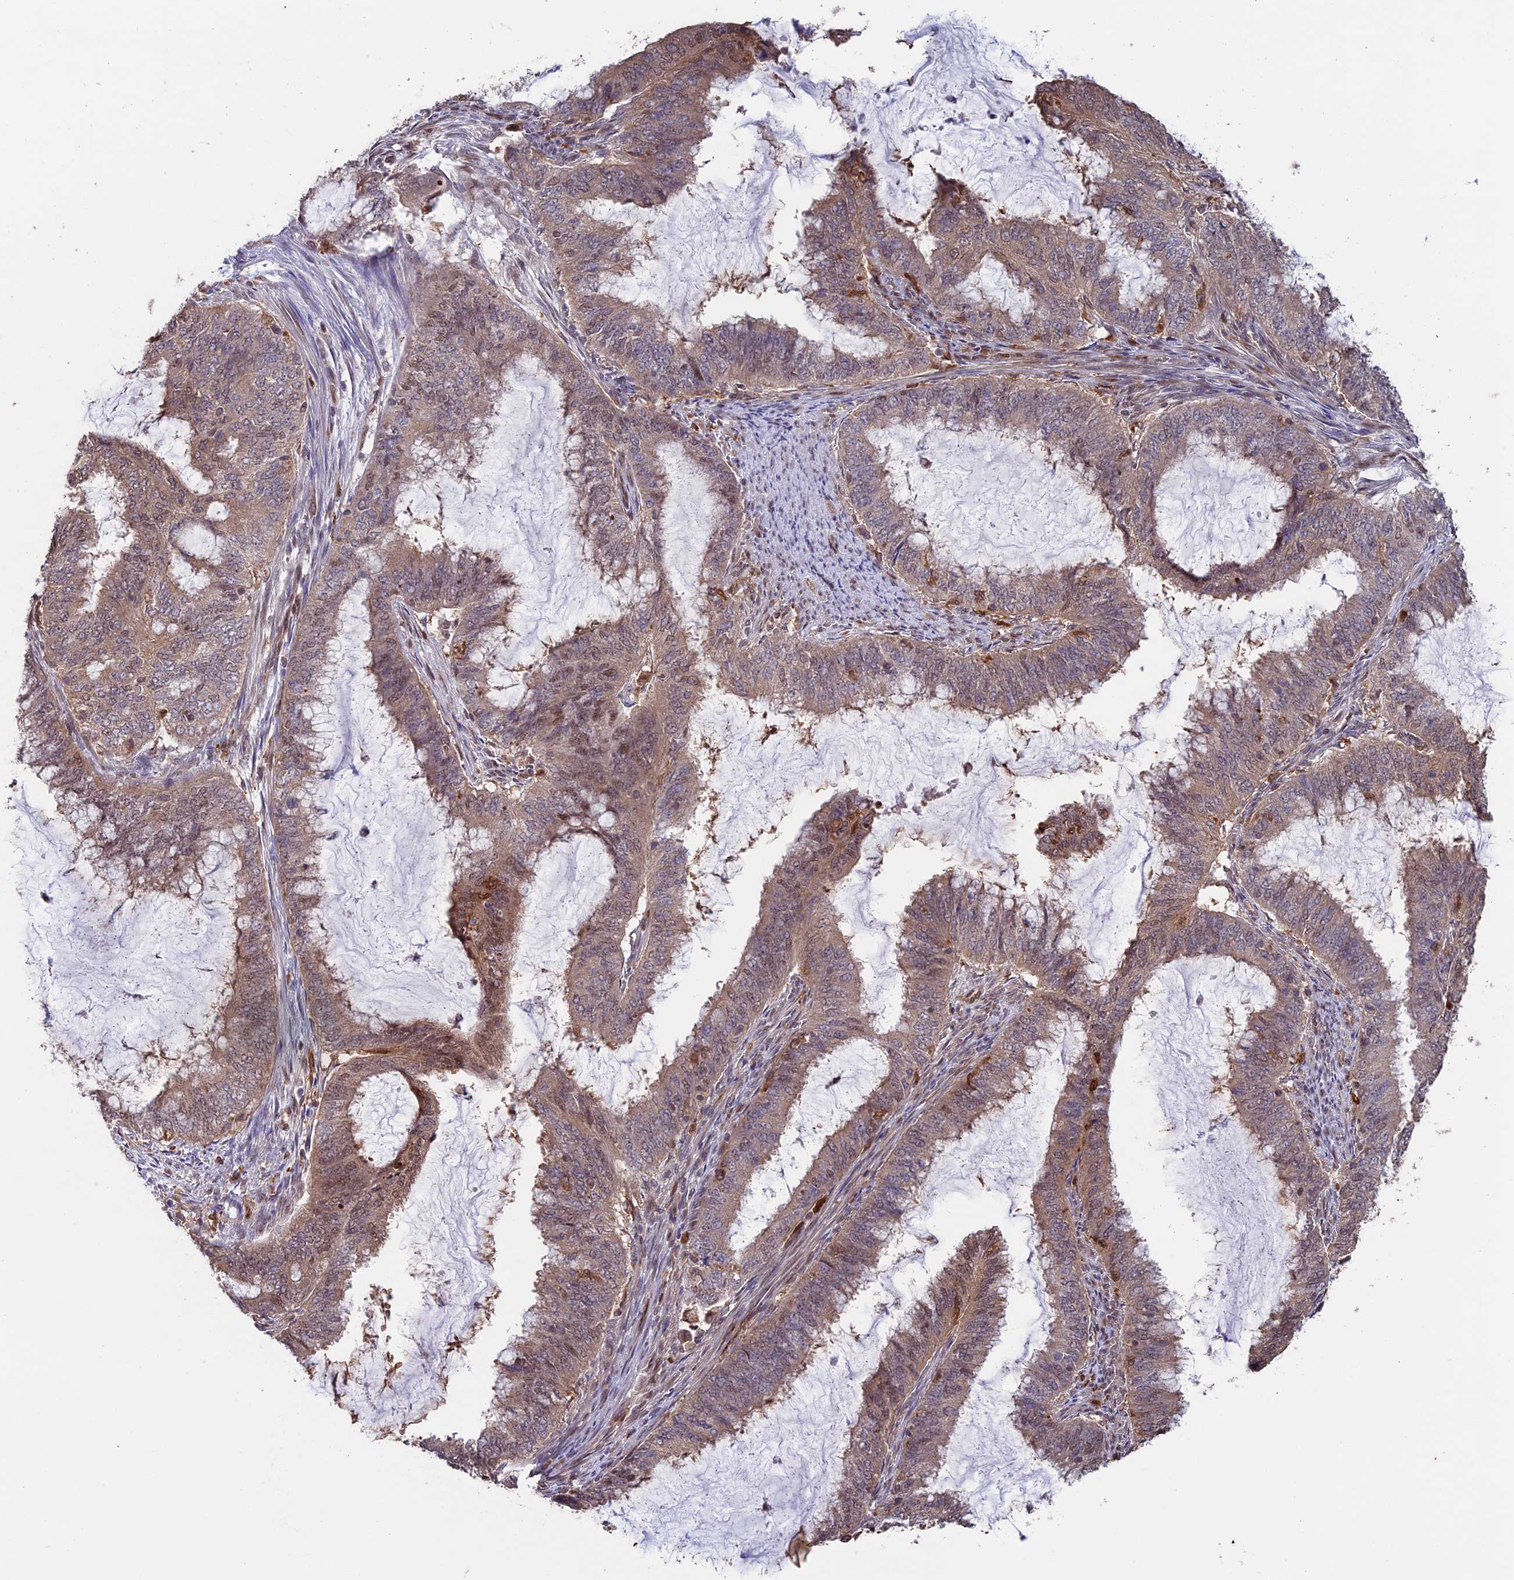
{"staining": {"intensity": "weak", "quantity": "<25%", "location": "cytoplasmic/membranous,nuclear"}, "tissue": "endometrial cancer", "cell_type": "Tumor cells", "image_type": "cancer", "snomed": [{"axis": "morphology", "description": "Adenocarcinoma, NOS"}, {"axis": "topography", "description": "Endometrium"}], "caption": "Immunohistochemical staining of human endometrial cancer exhibits no significant staining in tumor cells.", "gene": "MAST2", "patient": {"sex": "female", "age": 51}}